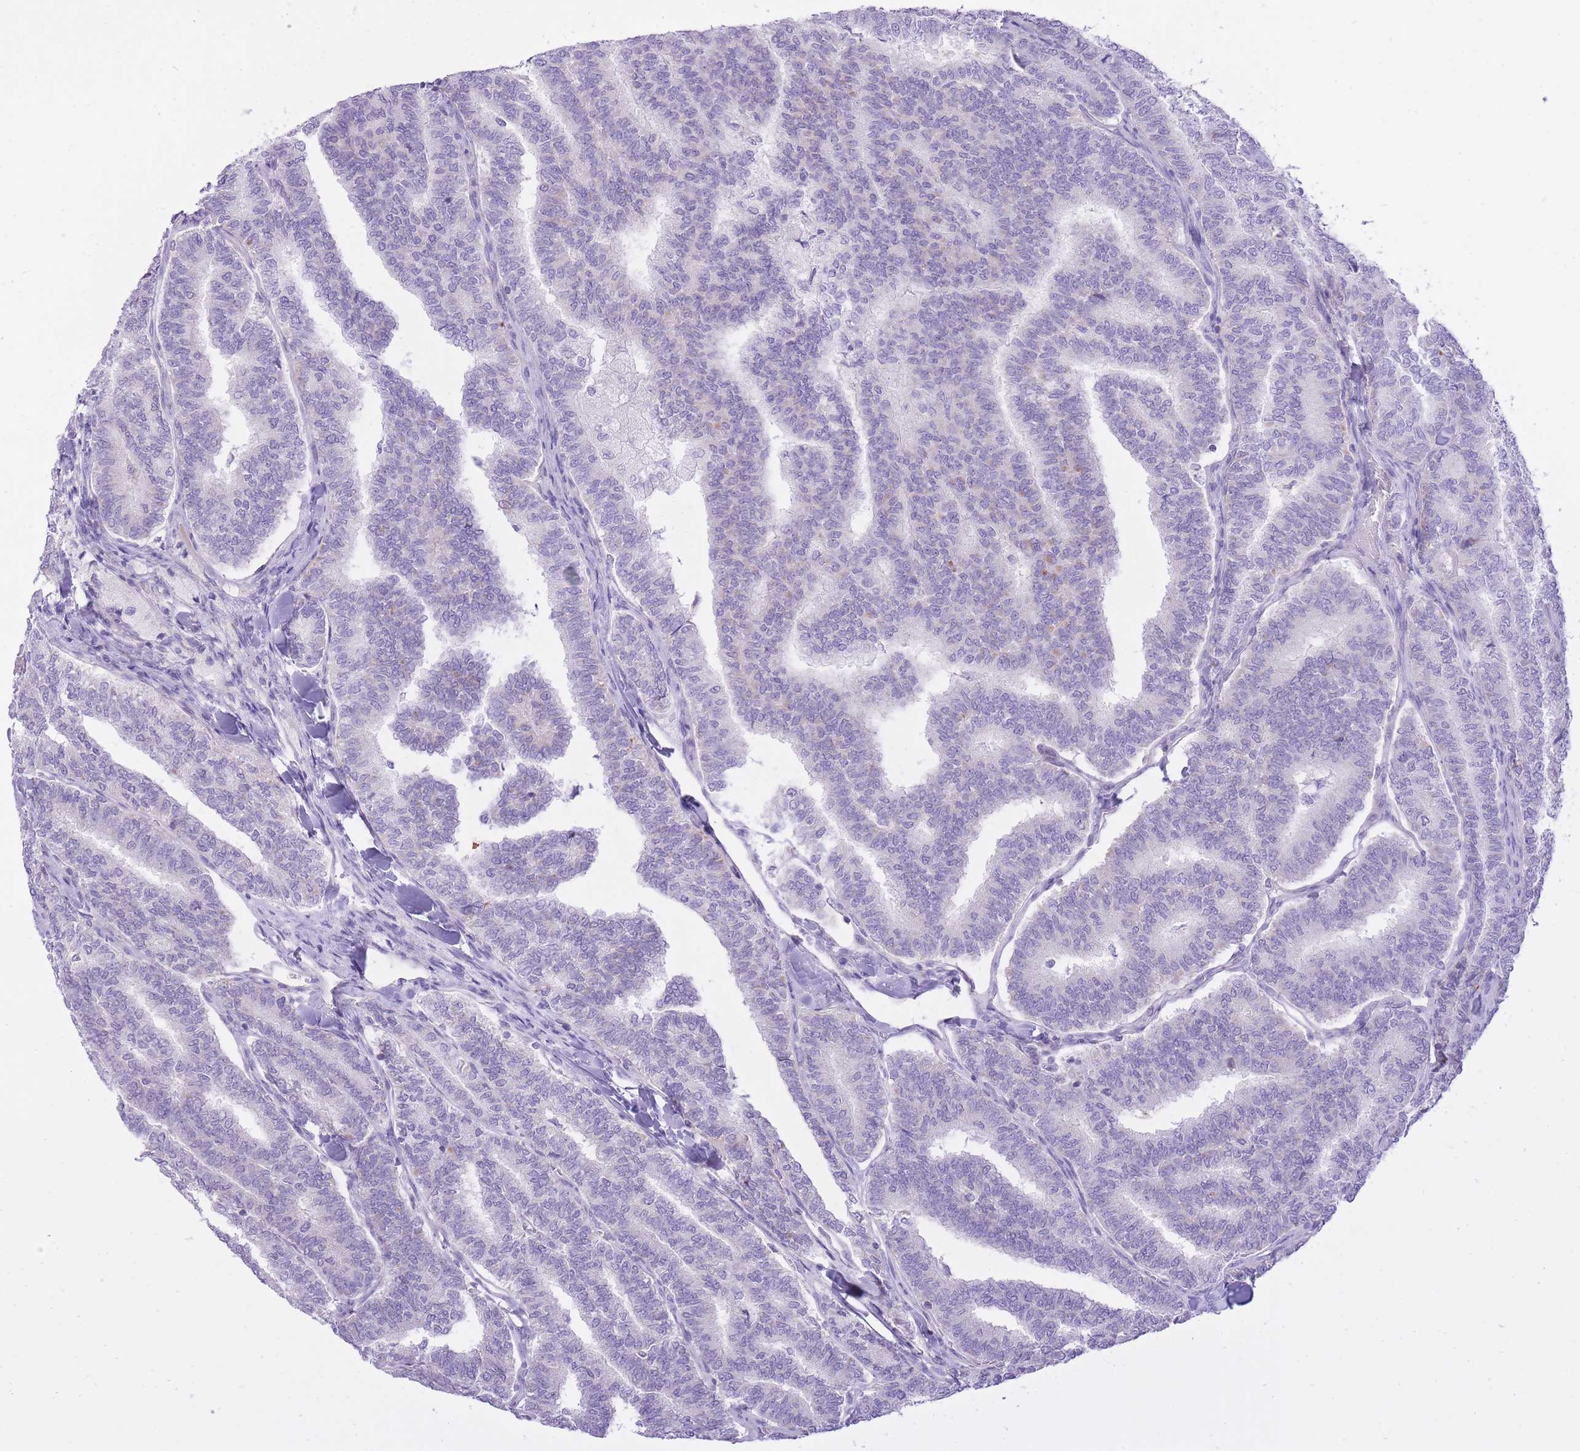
{"staining": {"intensity": "negative", "quantity": "none", "location": "none"}, "tissue": "thyroid cancer", "cell_type": "Tumor cells", "image_type": "cancer", "snomed": [{"axis": "morphology", "description": "Papillary adenocarcinoma, NOS"}, {"axis": "topography", "description": "Thyroid gland"}], "caption": "DAB immunohistochemical staining of thyroid cancer demonstrates no significant positivity in tumor cells. Brightfield microscopy of immunohistochemistry stained with DAB (3,3'-diaminobenzidine) (brown) and hematoxylin (blue), captured at high magnification.", "gene": "DENND2D", "patient": {"sex": "female", "age": 35}}